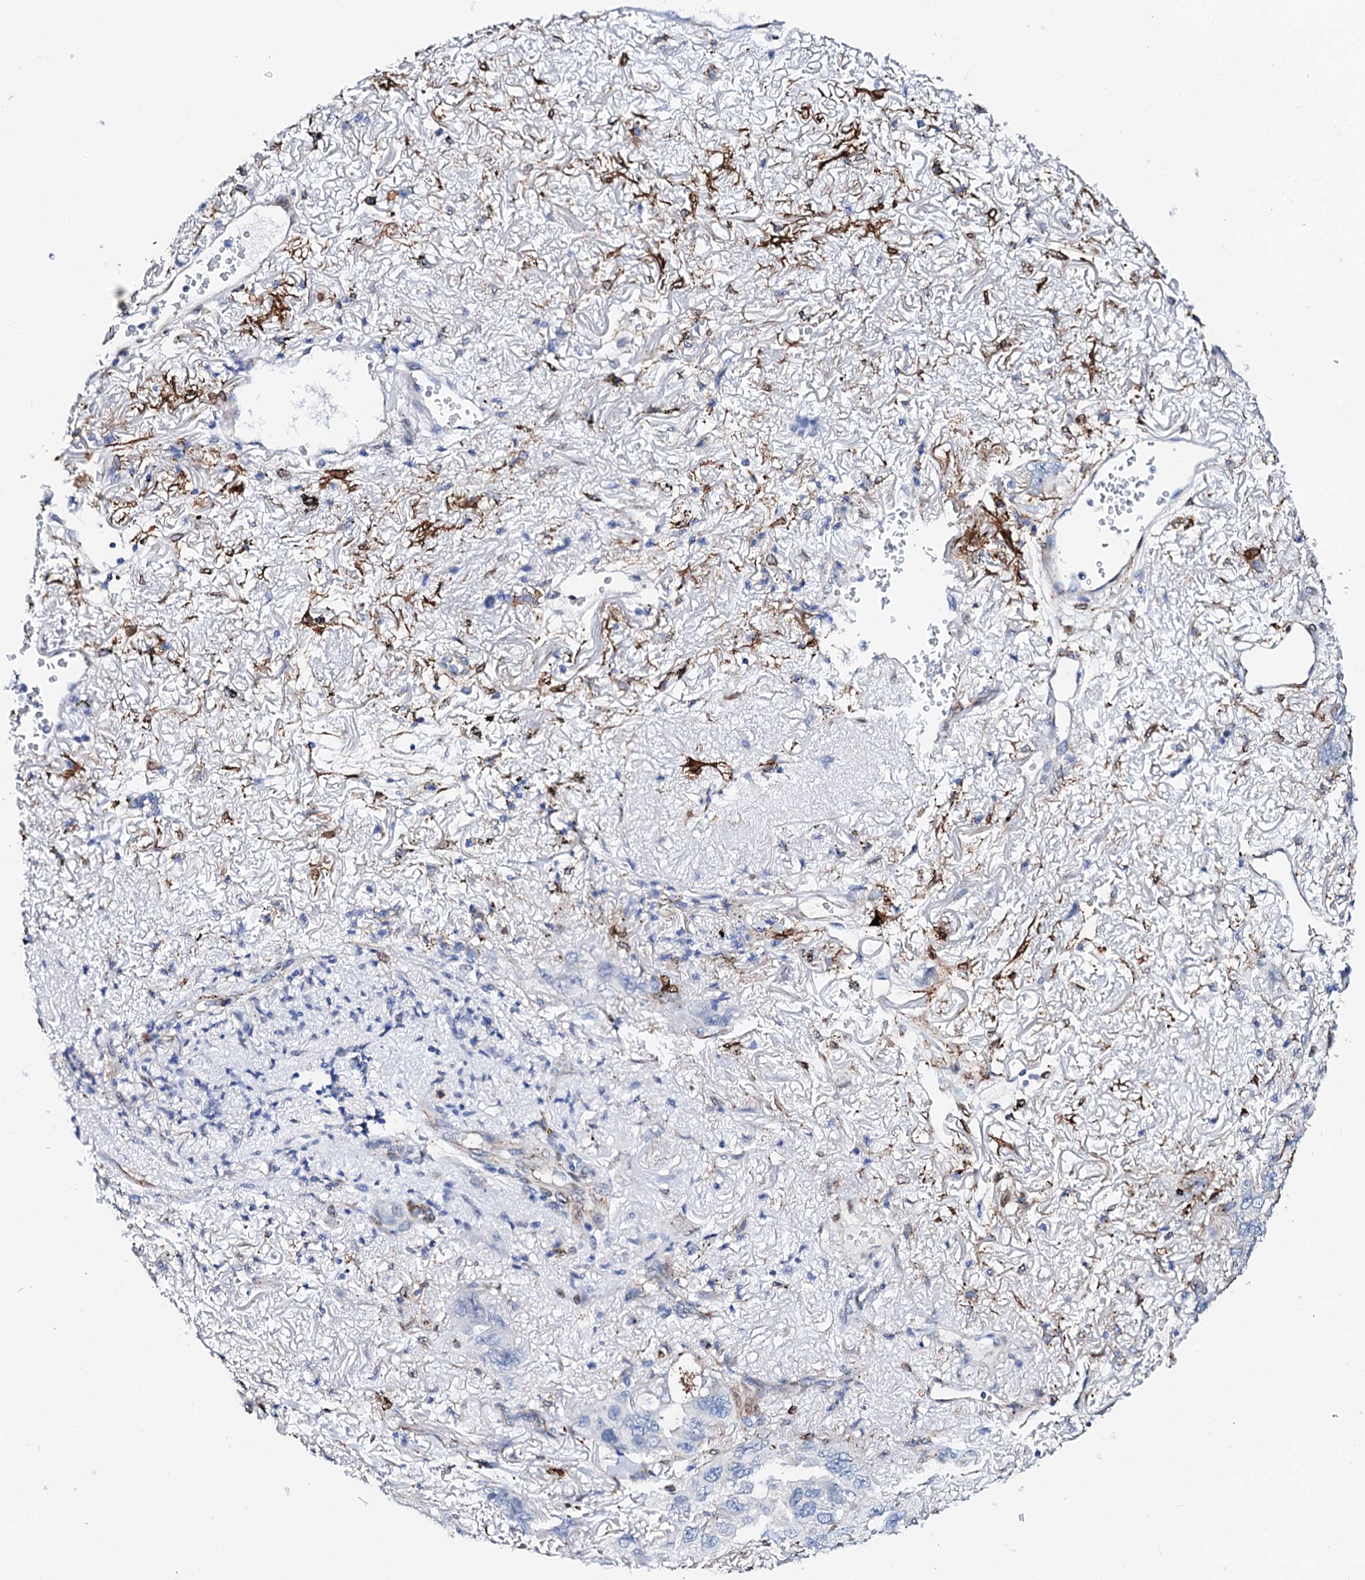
{"staining": {"intensity": "negative", "quantity": "none", "location": "none"}, "tissue": "lung cancer", "cell_type": "Tumor cells", "image_type": "cancer", "snomed": [{"axis": "morphology", "description": "Squamous cell carcinoma, NOS"}, {"axis": "topography", "description": "Lung"}], "caption": "Immunohistochemistry of human lung squamous cell carcinoma demonstrates no staining in tumor cells.", "gene": "MED13L", "patient": {"sex": "female", "age": 73}}